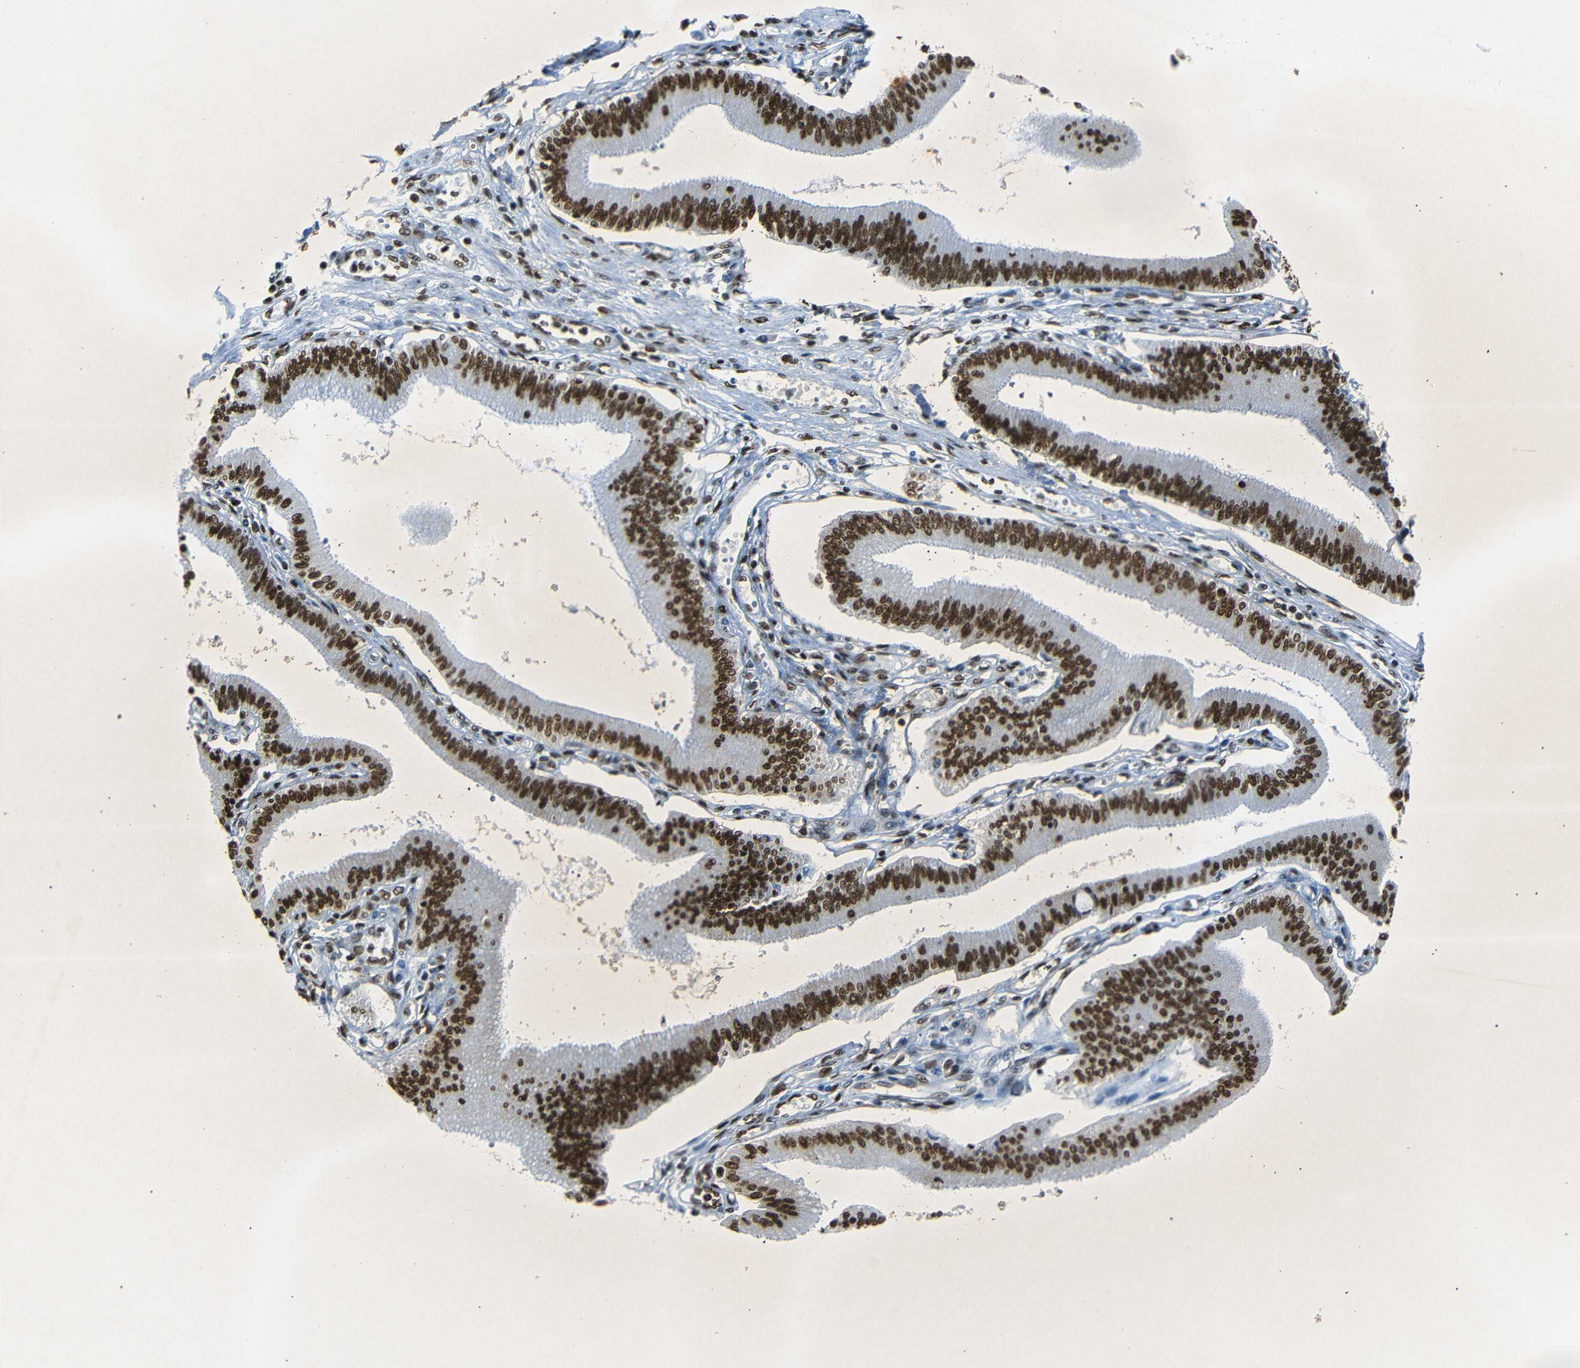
{"staining": {"intensity": "strong", "quantity": ">75%", "location": "nuclear"}, "tissue": "pancreatic cancer", "cell_type": "Tumor cells", "image_type": "cancer", "snomed": [{"axis": "morphology", "description": "Adenocarcinoma, NOS"}, {"axis": "topography", "description": "Pancreas"}], "caption": "Pancreatic cancer tissue displays strong nuclear expression in about >75% of tumor cells (brown staining indicates protein expression, while blue staining denotes nuclei).", "gene": "HMGN1", "patient": {"sex": "male", "age": 56}}